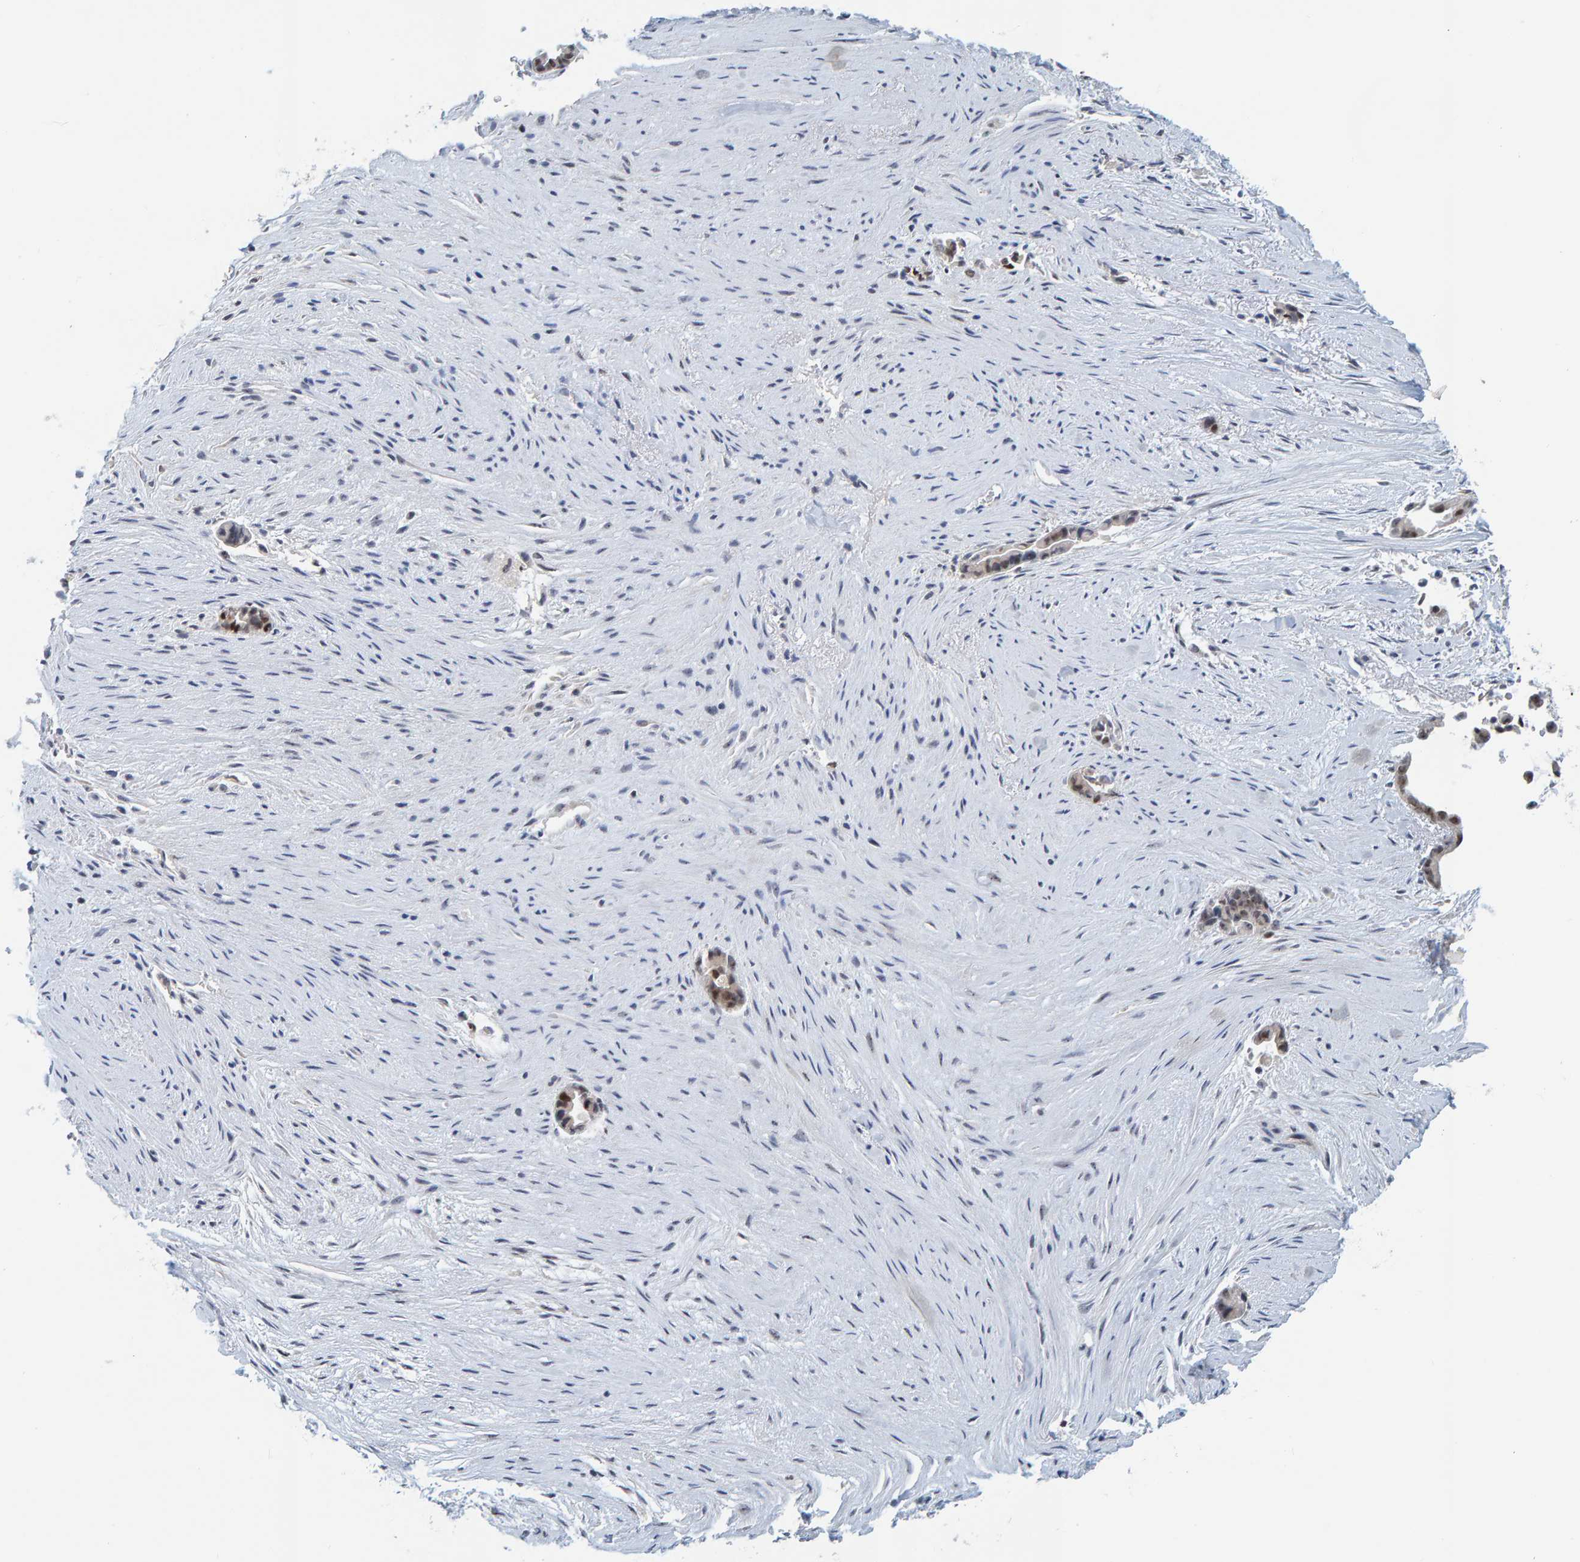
{"staining": {"intensity": "moderate", "quantity": ">75%", "location": "nuclear"}, "tissue": "liver cancer", "cell_type": "Tumor cells", "image_type": "cancer", "snomed": [{"axis": "morphology", "description": "Cholangiocarcinoma"}, {"axis": "topography", "description": "Liver"}], "caption": "Immunohistochemical staining of liver cancer exhibits medium levels of moderate nuclear staining in approximately >75% of tumor cells.", "gene": "POLR1E", "patient": {"sex": "female", "age": 55}}